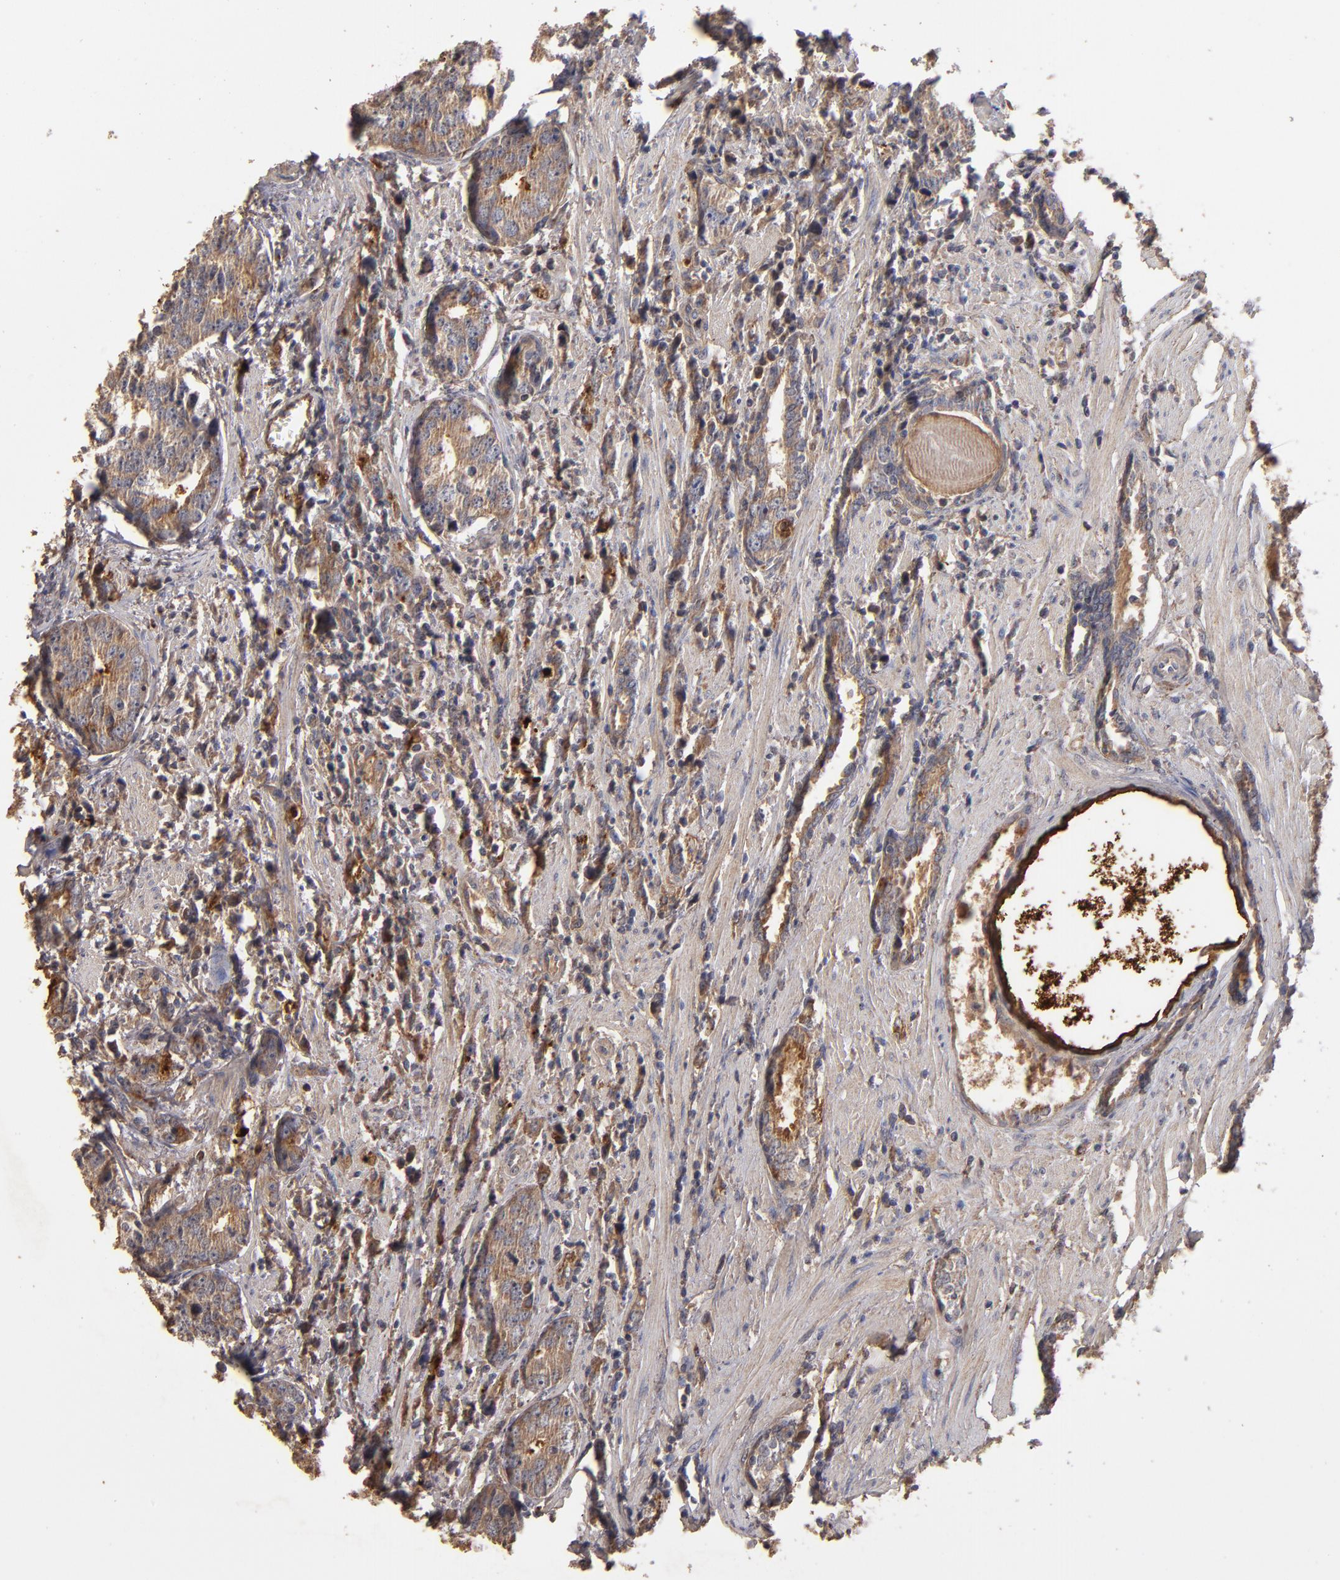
{"staining": {"intensity": "strong", "quantity": ">75%", "location": "cytoplasmic/membranous"}, "tissue": "prostate cancer", "cell_type": "Tumor cells", "image_type": "cancer", "snomed": [{"axis": "morphology", "description": "Adenocarcinoma, High grade"}, {"axis": "topography", "description": "Prostate"}], "caption": "Tumor cells display high levels of strong cytoplasmic/membranous expression in about >75% of cells in human prostate high-grade adenocarcinoma.", "gene": "DIPK2B", "patient": {"sex": "male", "age": 71}}